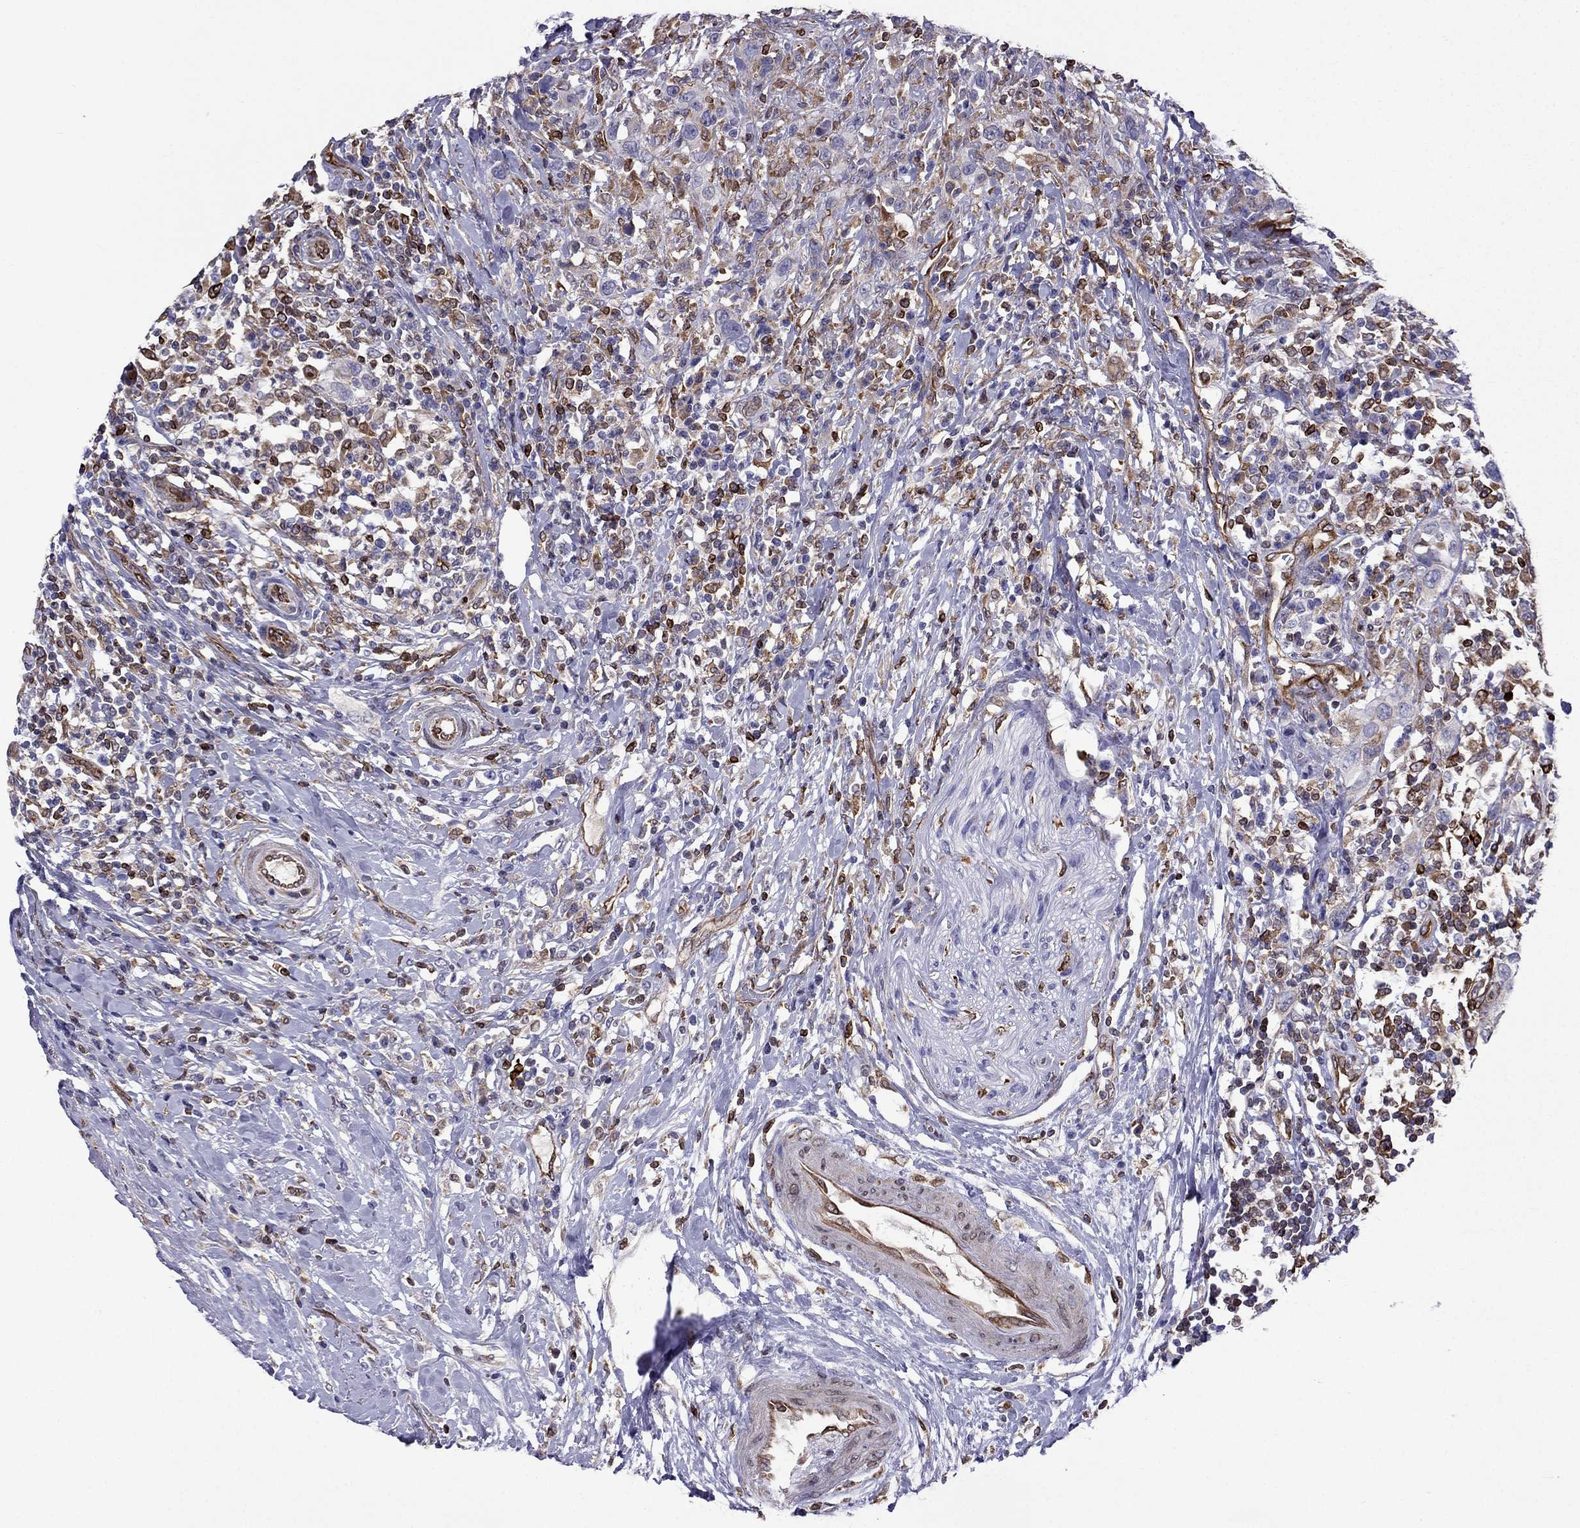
{"staining": {"intensity": "negative", "quantity": "none", "location": "none"}, "tissue": "urothelial cancer", "cell_type": "Tumor cells", "image_type": "cancer", "snomed": [{"axis": "morphology", "description": "Urothelial carcinoma, NOS"}, {"axis": "morphology", "description": "Urothelial carcinoma, High grade"}, {"axis": "topography", "description": "Urinary bladder"}], "caption": "There is no significant positivity in tumor cells of urothelial cancer. (Brightfield microscopy of DAB (3,3'-diaminobenzidine) IHC at high magnification).", "gene": "GNAL", "patient": {"sex": "female", "age": 64}}